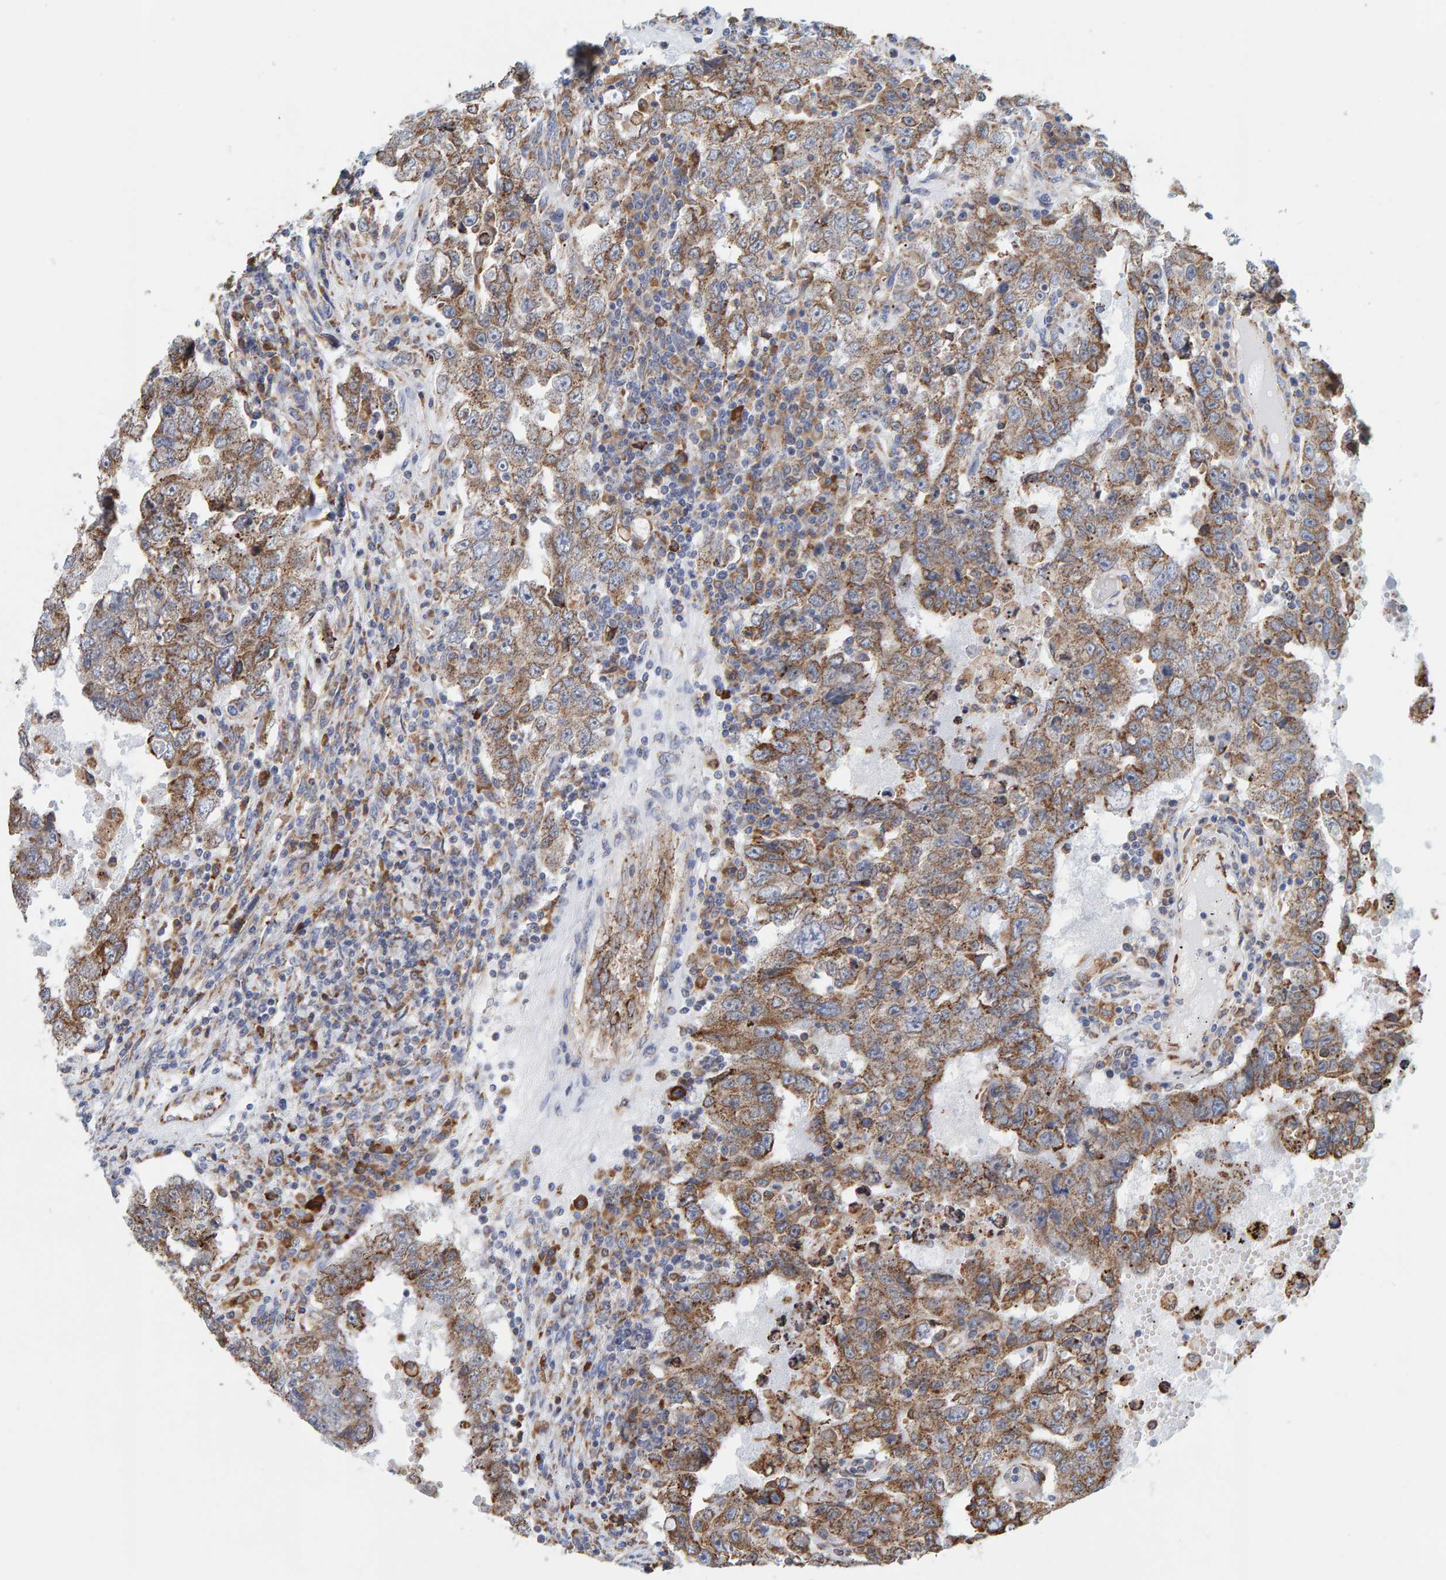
{"staining": {"intensity": "moderate", "quantity": ">75%", "location": "cytoplasmic/membranous"}, "tissue": "testis cancer", "cell_type": "Tumor cells", "image_type": "cancer", "snomed": [{"axis": "morphology", "description": "Carcinoma, Embryonal, NOS"}, {"axis": "topography", "description": "Testis"}], "caption": "Protein staining of embryonal carcinoma (testis) tissue reveals moderate cytoplasmic/membranous staining in approximately >75% of tumor cells.", "gene": "SGPL1", "patient": {"sex": "male", "age": 26}}